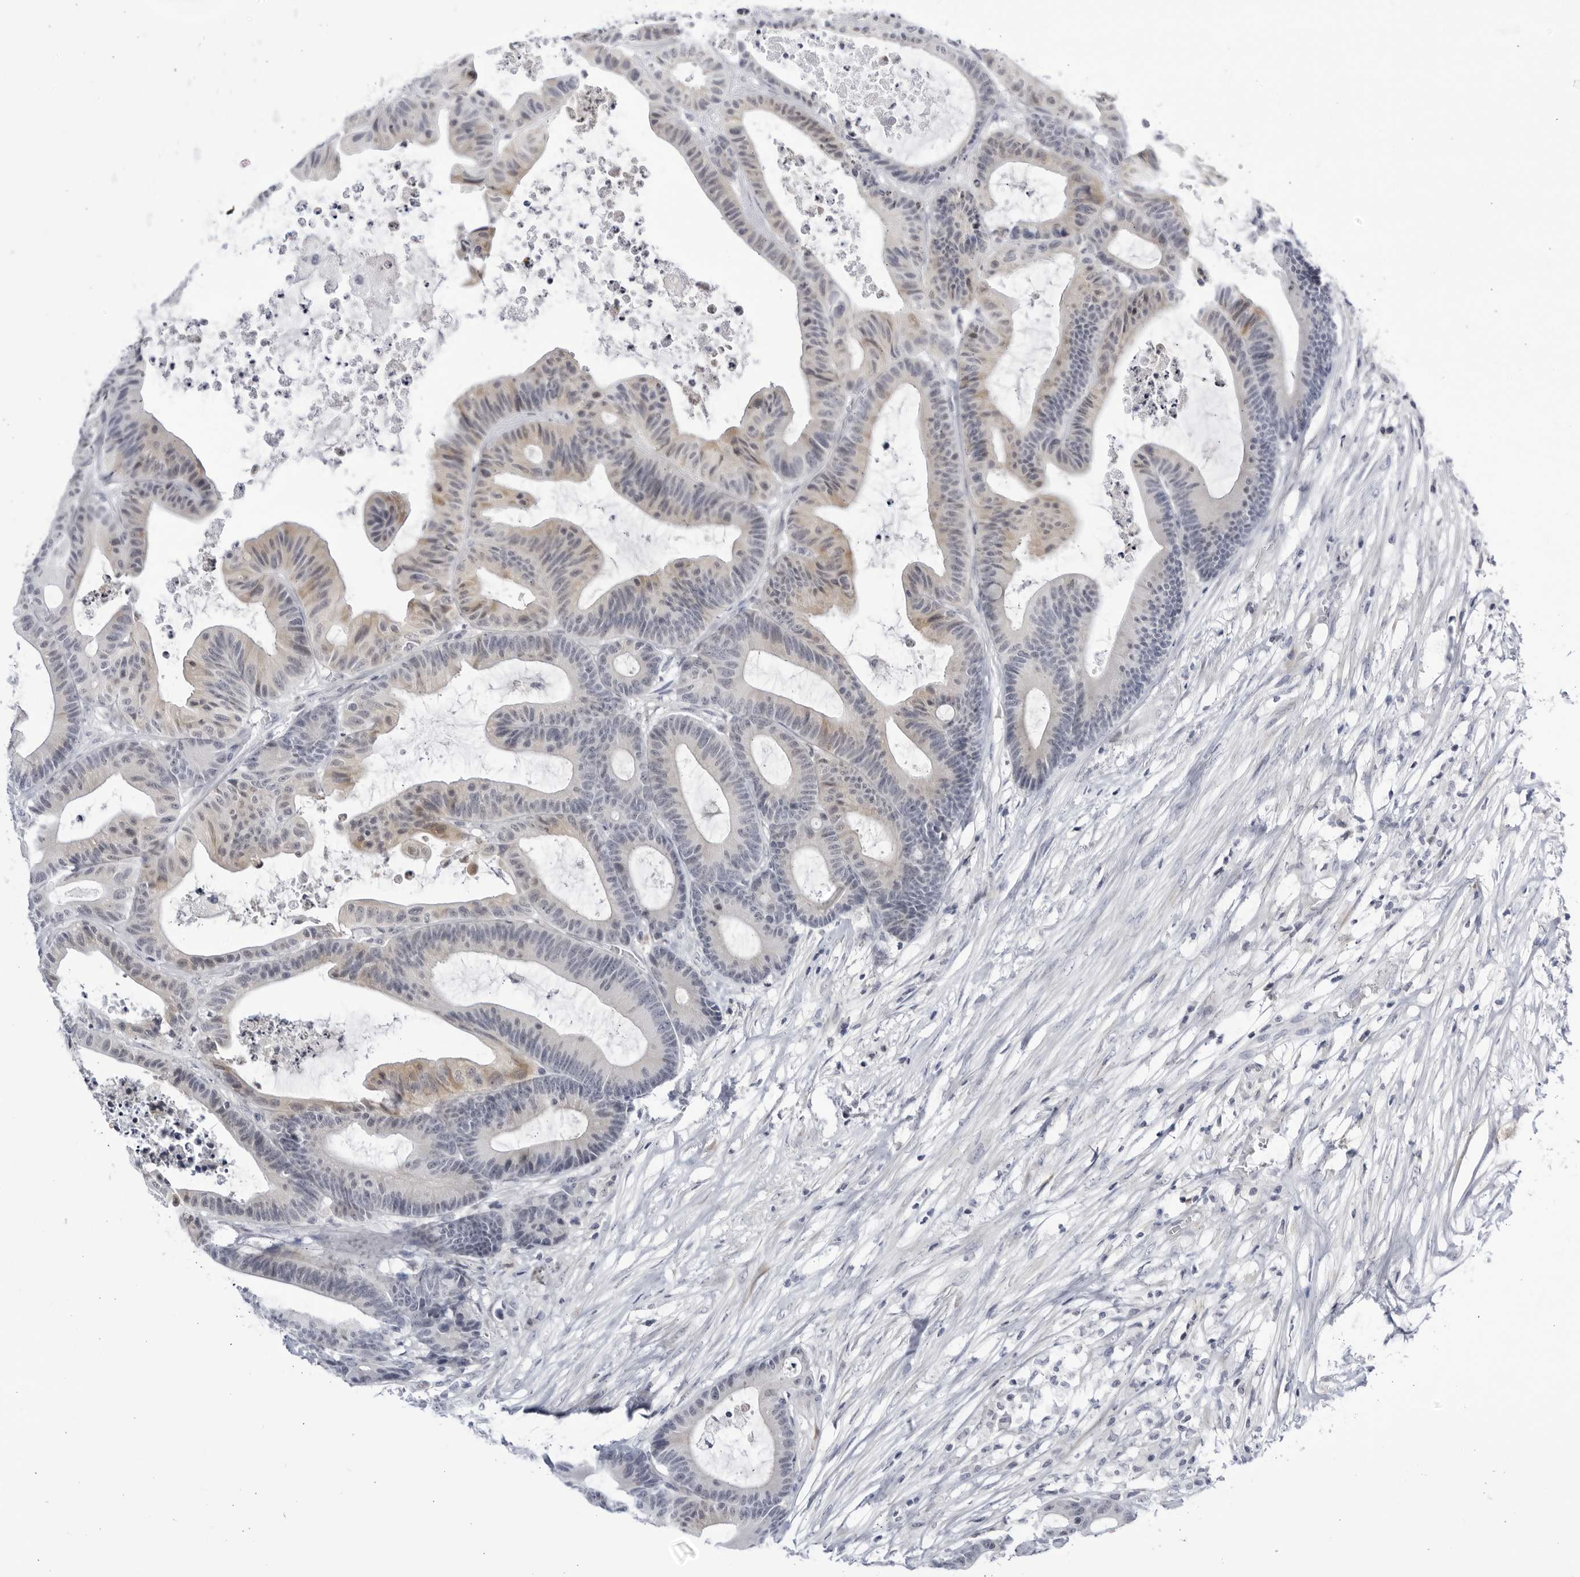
{"staining": {"intensity": "moderate", "quantity": "<25%", "location": "cytoplasmic/membranous"}, "tissue": "colorectal cancer", "cell_type": "Tumor cells", "image_type": "cancer", "snomed": [{"axis": "morphology", "description": "Adenocarcinoma, NOS"}, {"axis": "topography", "description": "Colon"}], "caption": "Brown immunohistochemical staining in colorectal cancer (adenocarcinoma) displays moderate cytoplasmic/membranous positivity in approximately <25% of tumor cells.", "gene": "CNBD1", "patient": {"sex": "female", "age": 84}}